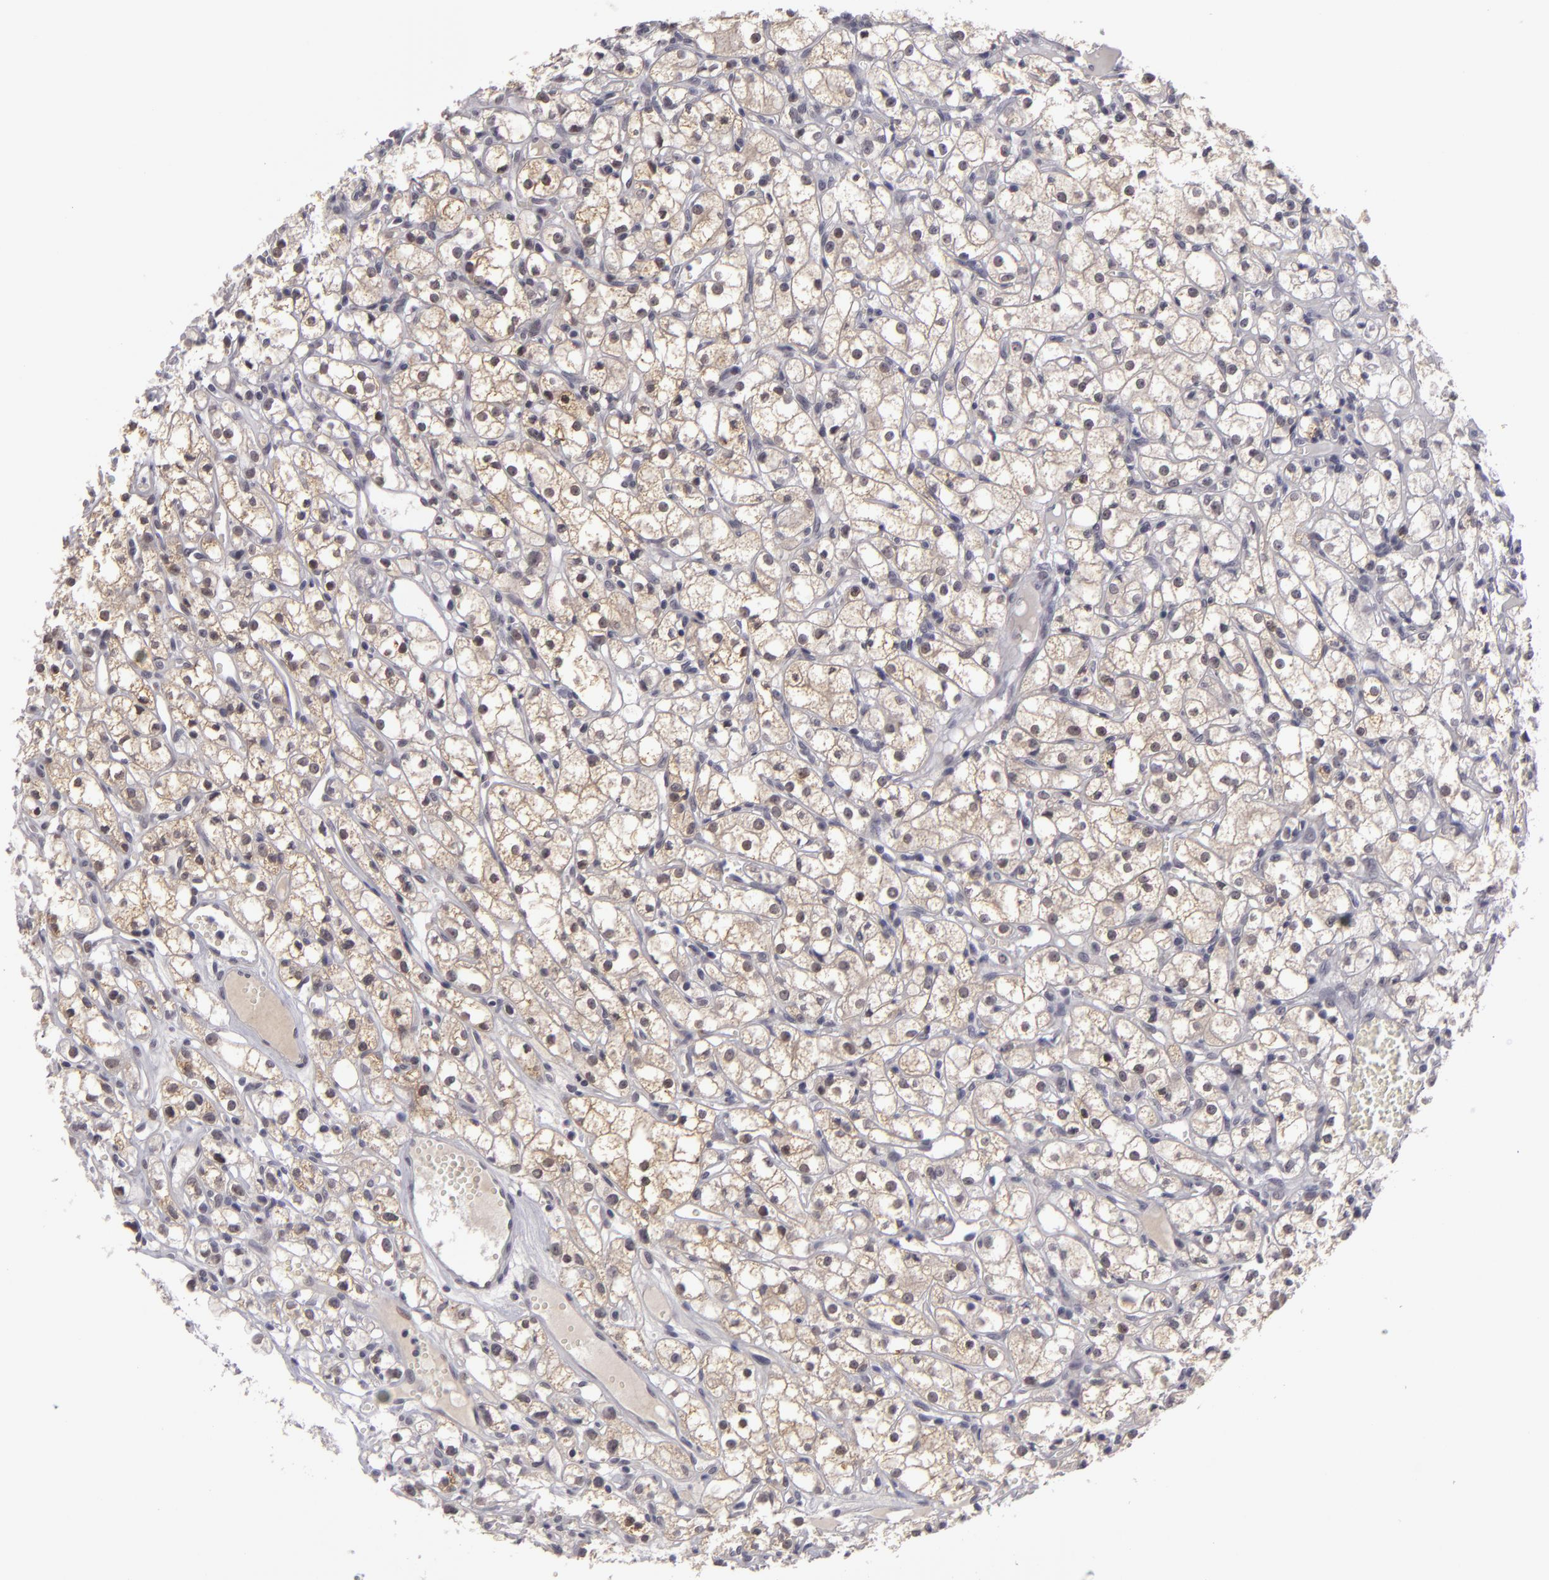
{"staining": {"intensity": "weak", "quantity": "25%-75%", "location": "cytoplasmic/membranous,nuclear"}, "tissue": "renal cancer", "cell_type": "Tumor cells", "image_type": "cancer", "snomed": [{"axis": "morphology", "description": "Adenocarcinoma, NOS"}, {"axis": "topography", "description": "Kidney"}], "caption": "Renal adenocarcinoma tissue shows weak cytoplasmic/membranous and nuclear positivity in approximately 25%-75% of tumor cells", "gene": "ZNF205", "patient": {"sex": "male", "age": 61}}